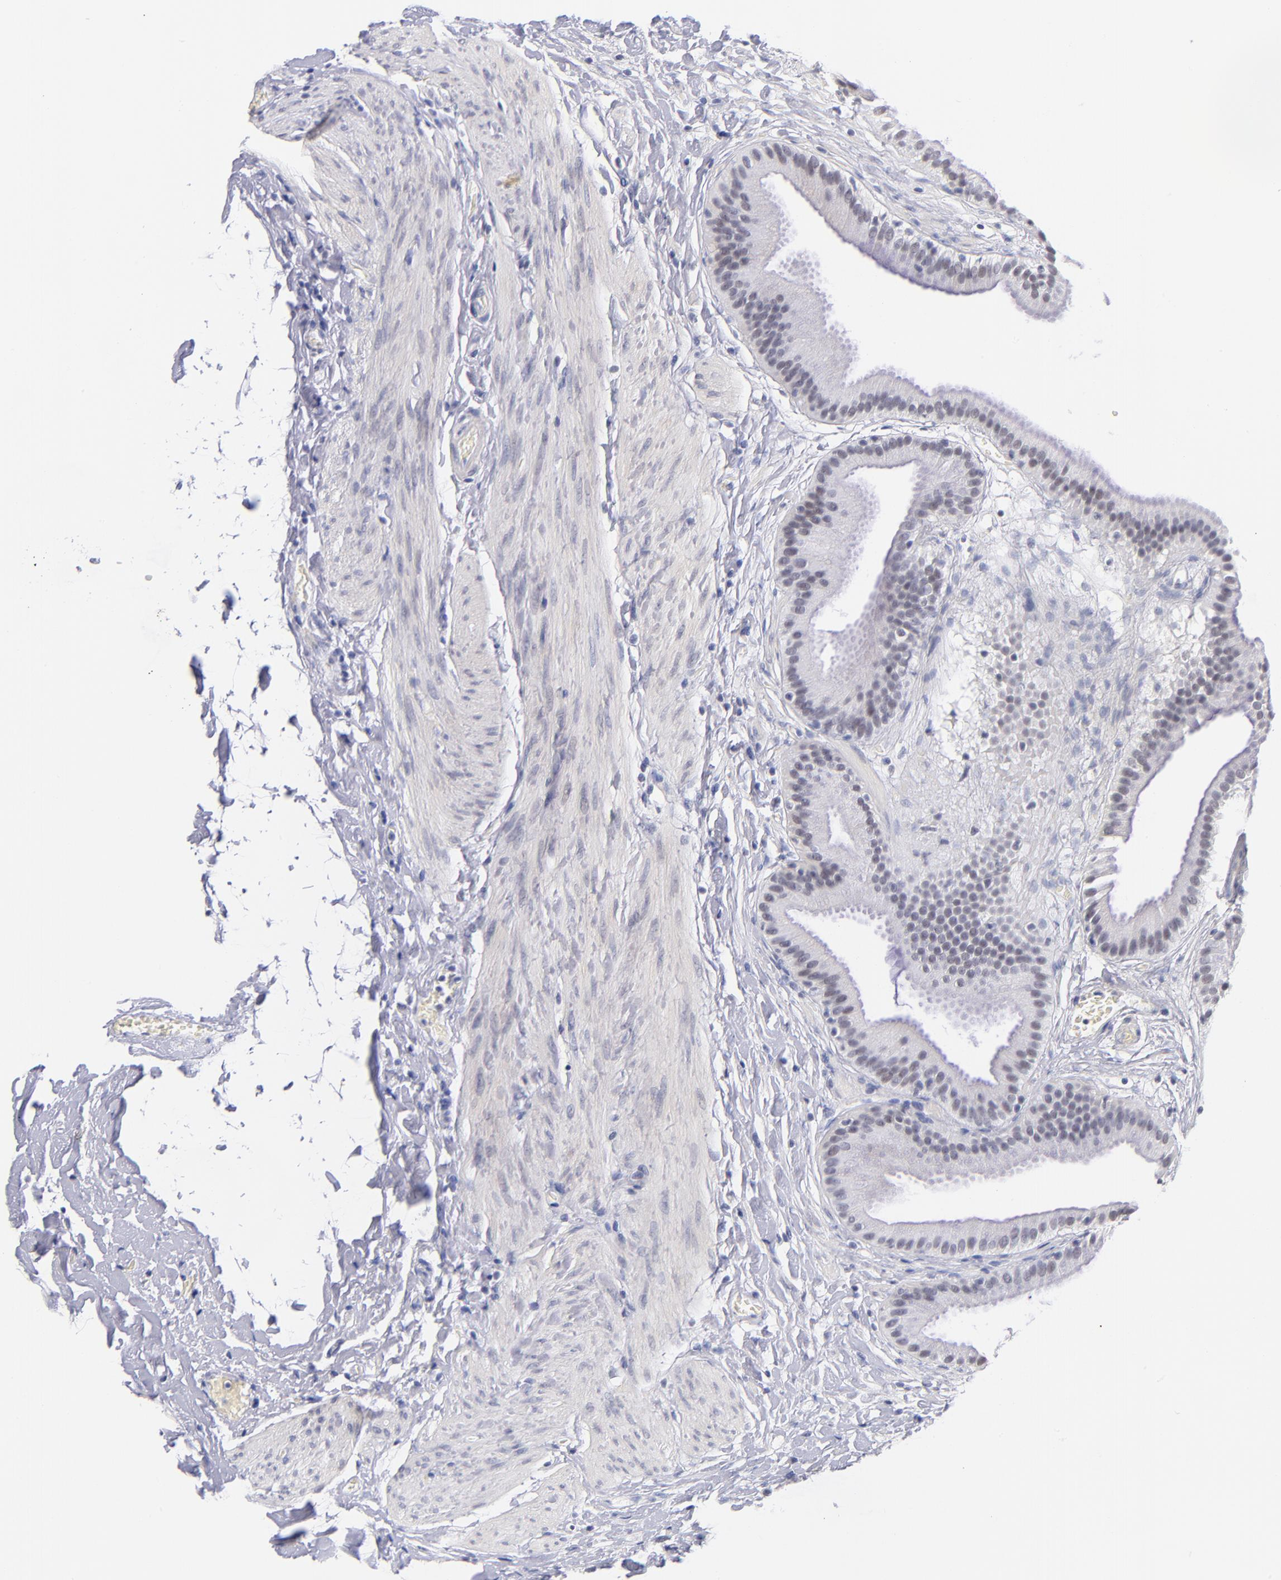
{"staining": {"intensity": "weak", "quantity": "<25%", "location": "nuclear"}, "tissue": "gallbladder", "cell_type": "Glandular cells", "image_type": "normal", "snomed": [{"axis": "morphology", "description": "Normal tissue, NOS"}, {"axis": "topography", "description": "Gallbladder"}], "caption": "Immunohistochemistry image of unremarkable gallbladder stained for a protein (brown), which demonstrates no expression in glandular cells.", "gene": "SNRPB", "patient": {"sex": "female", "age": 63}}